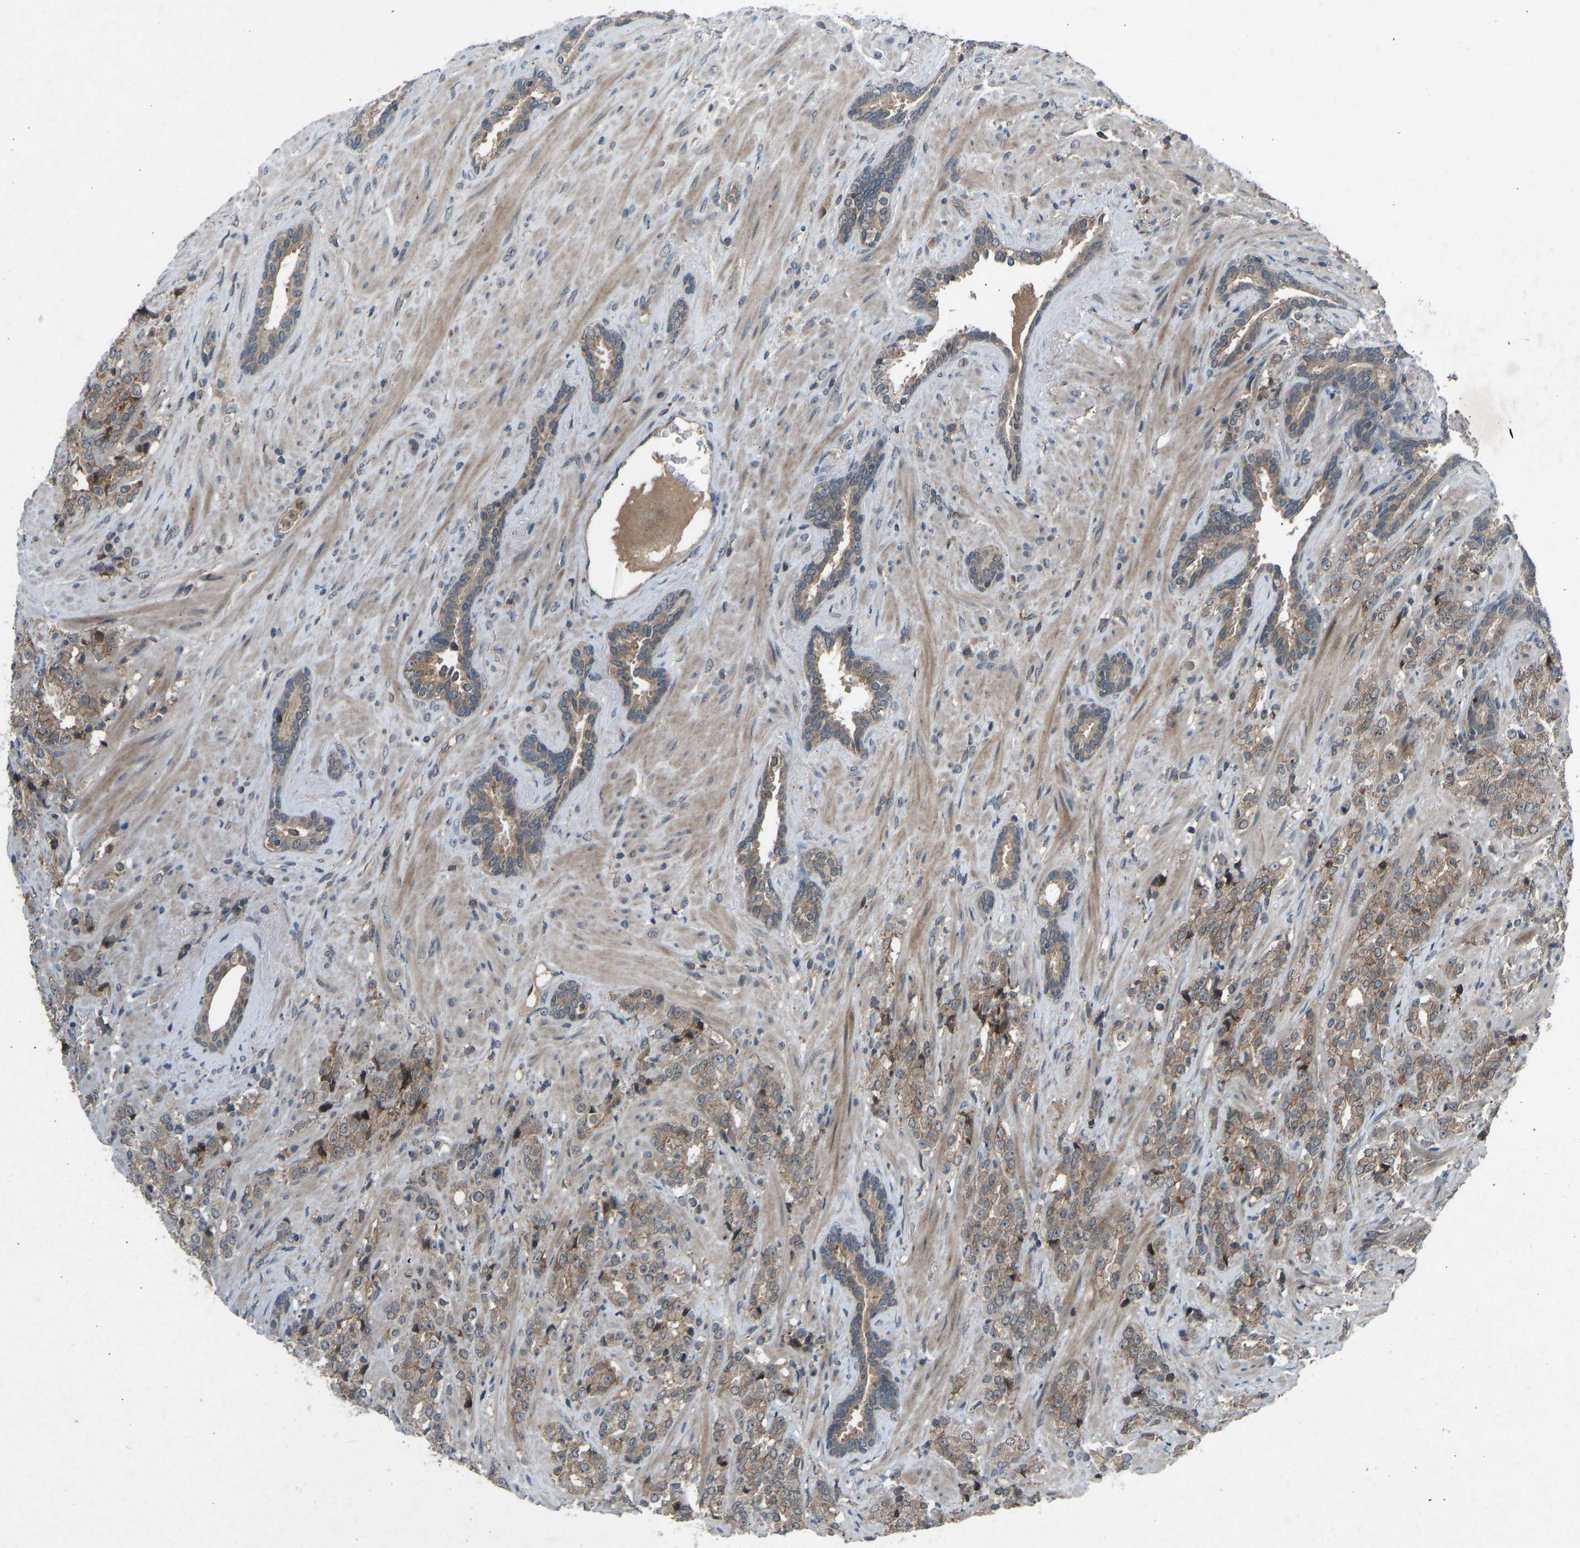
{"staining": {"intensity": "moderate", "quantity": ">75%", "location": "cytoplasmic/membranous"}, "tissue": "prostate cancer", "cell_type": "Tumor cells", "image_type": "cancer", "snomed": [{"axis": "morphology", "description": "Adenocarcinoma, High grade"}, {"axis": "topography", "description": "Prostate"}], "caption": "High-power microscopy captured an immunohistochemistry photomicrograph of prostate cancer (high-grade adenocarcinoma), revealing moderate cytoplasmic/membranous positivity in about >75% of tumor cells.", "gene": "SLC43A1", "patient": {"sex": "male", "age": 71}}